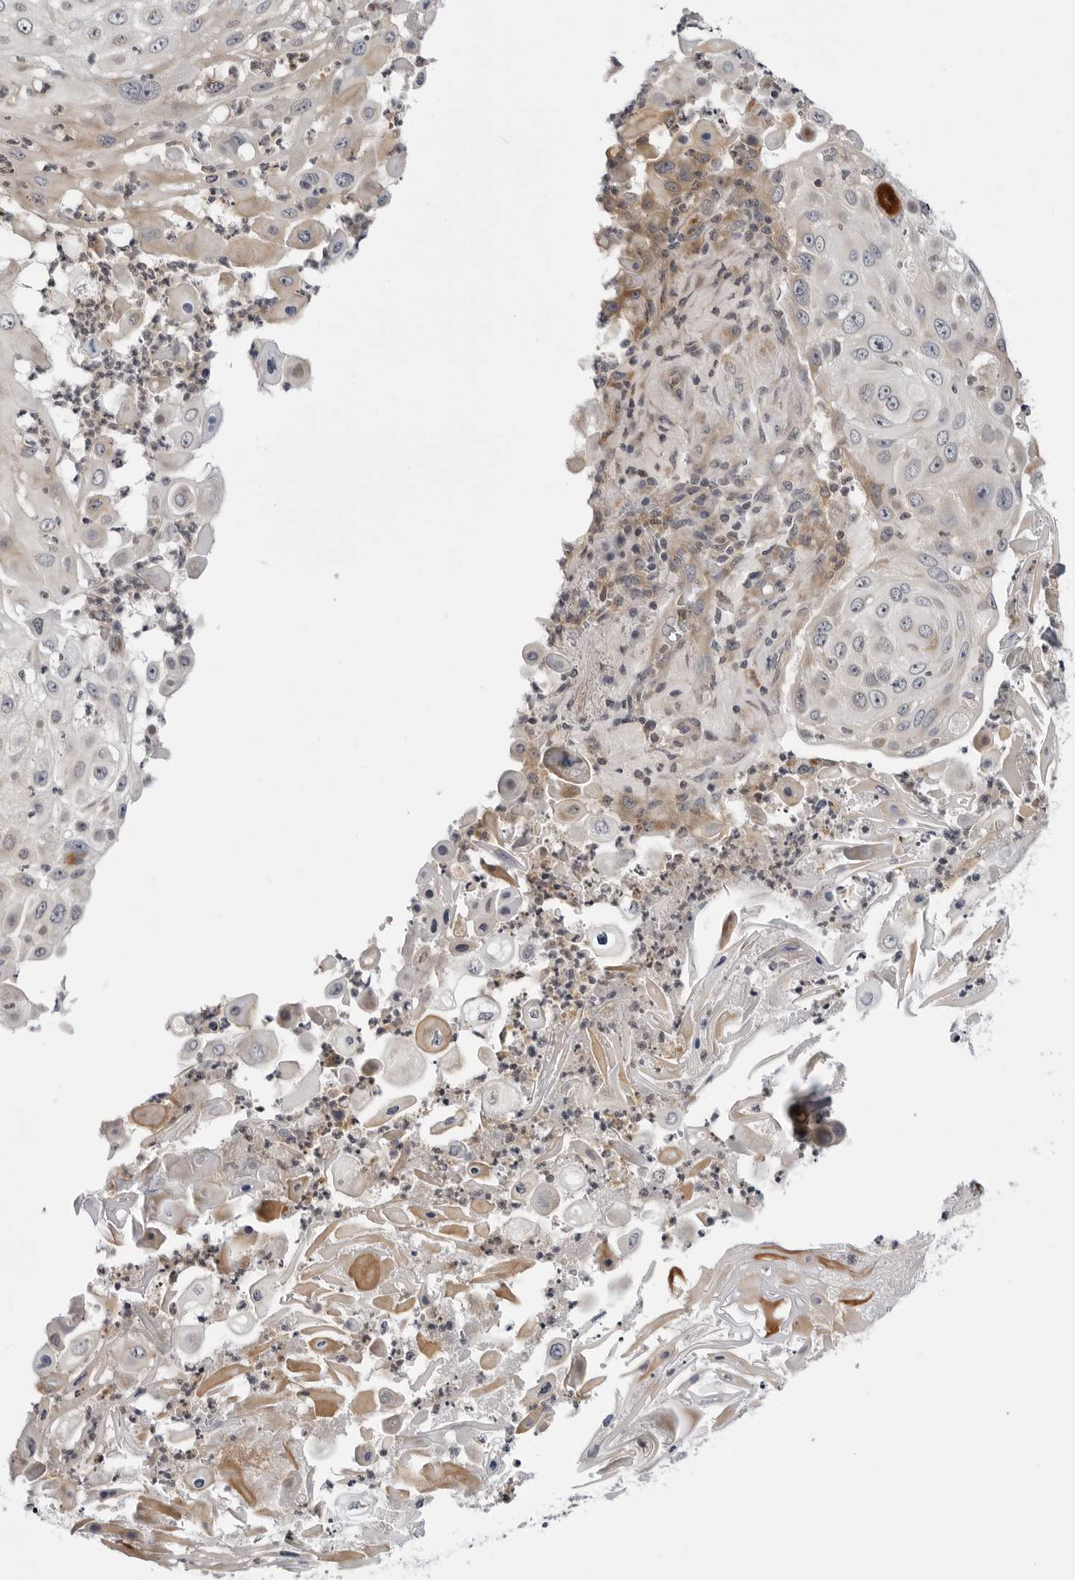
{"staining": {"intensity": "negative", "quantity": "none", "location": "none"}, "tissue": "skin cancer", "cell_type": "Tumor cells", "image_type": "cancer", "snomed": [{"axis": "morphology", "description": "Squamous cell carcinoma, NOS"}, {"axis": "topography", "description": "Skin"}], "caption": "High magnification brightfield microscopy of skin squamous cell carcinoma stained with DAB (brown) and counterstained with hematoxylin (blue): tumor cells show no significant positivity.", "gene": "CCDC18", "patient": {"sex": "female", "age": 44}}